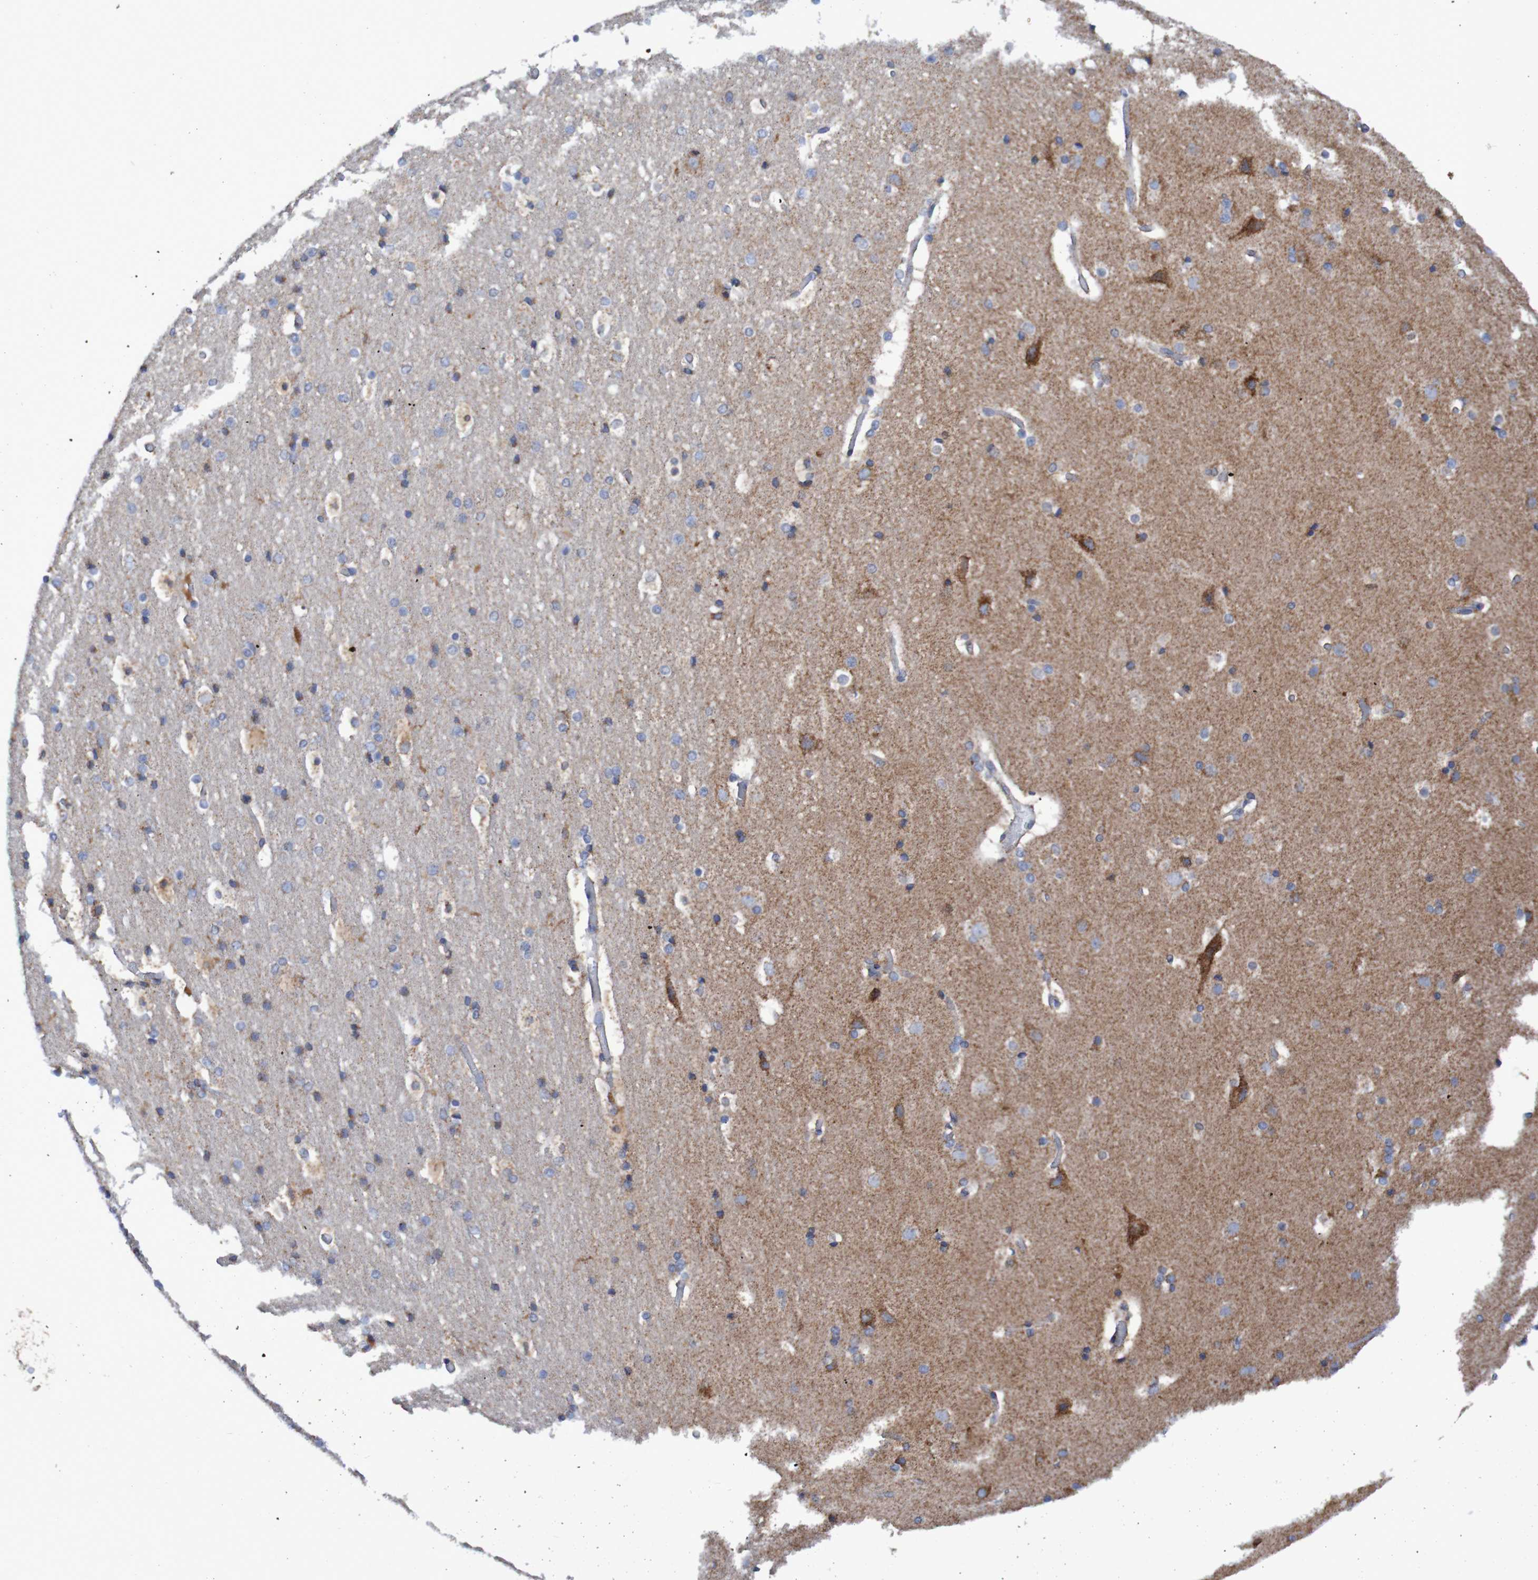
{"staining": {"intensity": "negative", "quantity": "none", "location": "none"}, "tissue": "cerebral cortex", "cell_type": "Endothelial cells", "image_type": "normal", "snomed": [{"axis": "morphology", "description": "Normal tissue, NOS"}, {"axis": "topography", "description": "Cerebral cortex"}], "caption": "DAB (3,3'-diaminobenzidine) immunohistochemical staining of benign human cerebral cortex reveals no significant staining in endothelial cells.", "gene": "MMEL1", "patient": {"sex": "male", "age": 57}}